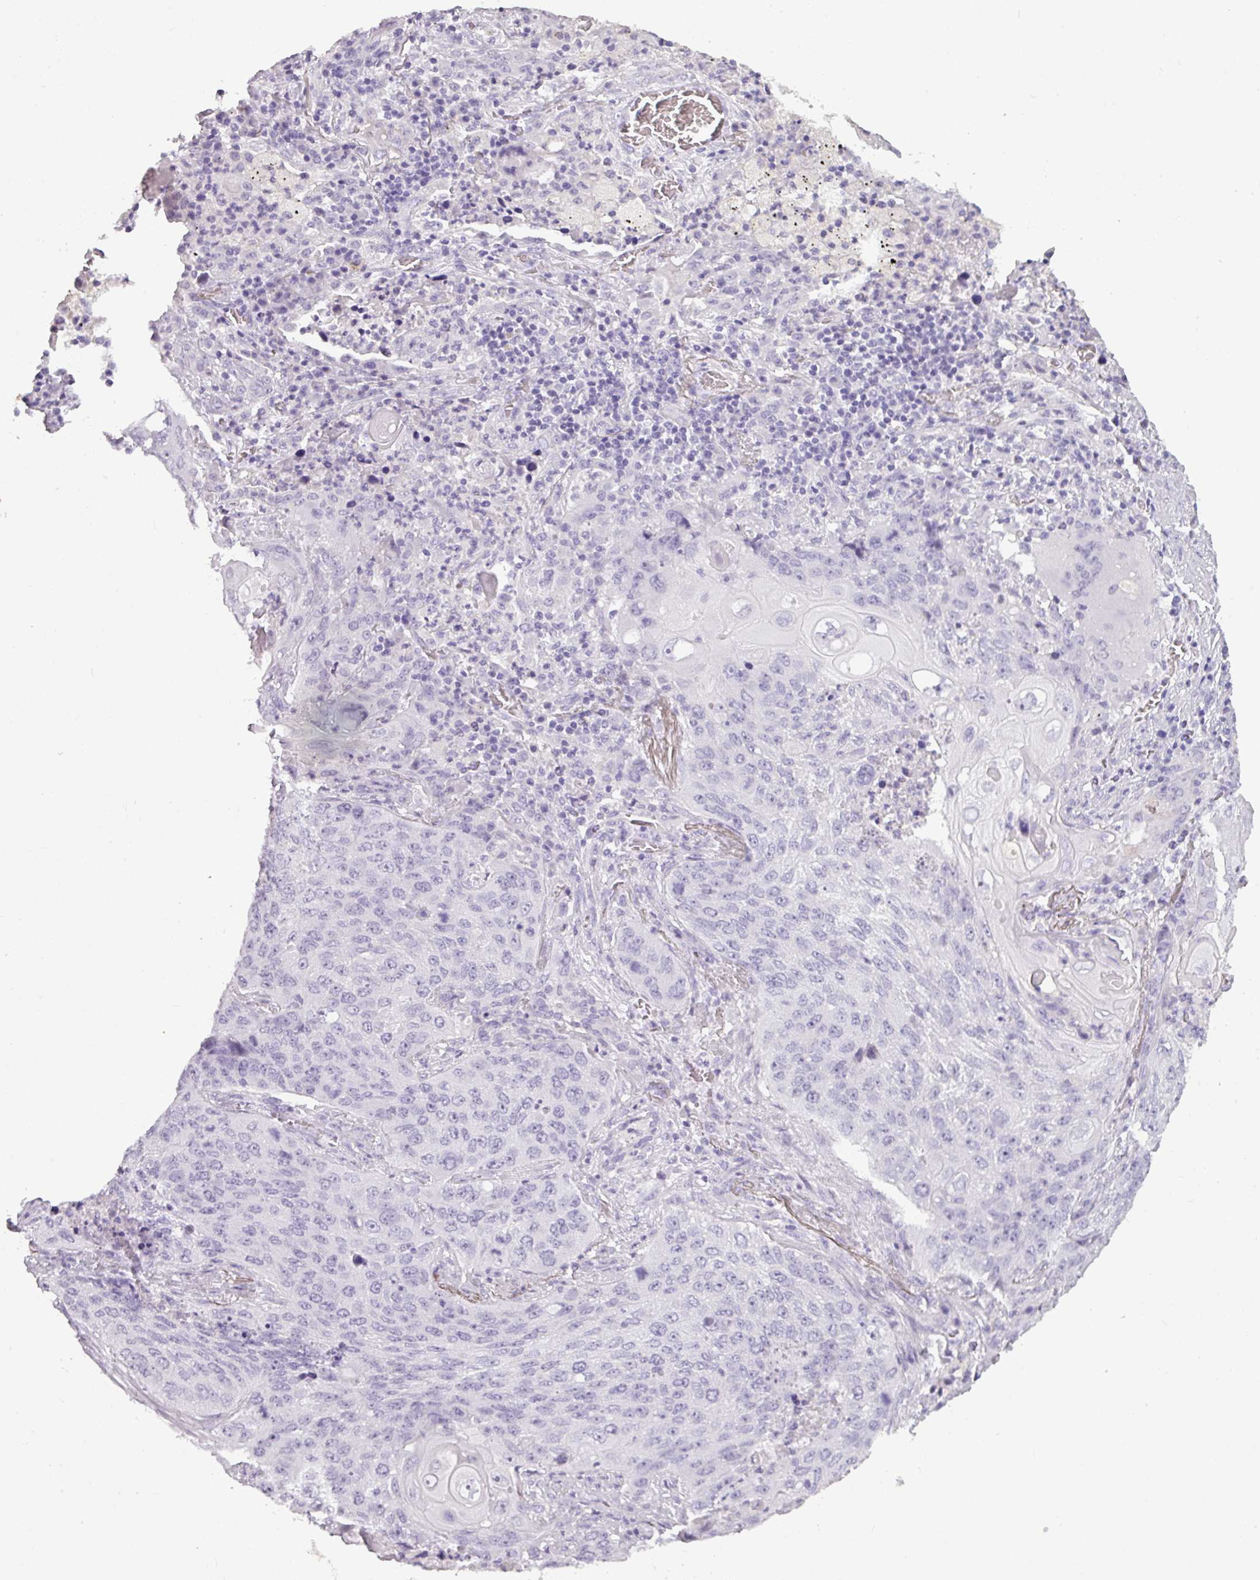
{"staining": {"intensity": "negative", "quantity": "none", "location": "none"}, "tissue": "lung cancer", "cell_type": "Tumor cells", "image_type": "cancer", "snomed": [{"axis": "morphology", "description": "Squamous cell carcinoma, NOS"}, {"axis": "topography", "description": "Lung"}], "caption": "Immunohistochemistry of lung cancer shows no positivity in tumor cells. (DAB immunohistochemistry (IHC), high magnification).", "gene": "TMEM91", "patient": {"sex": "female", "age": 63}}